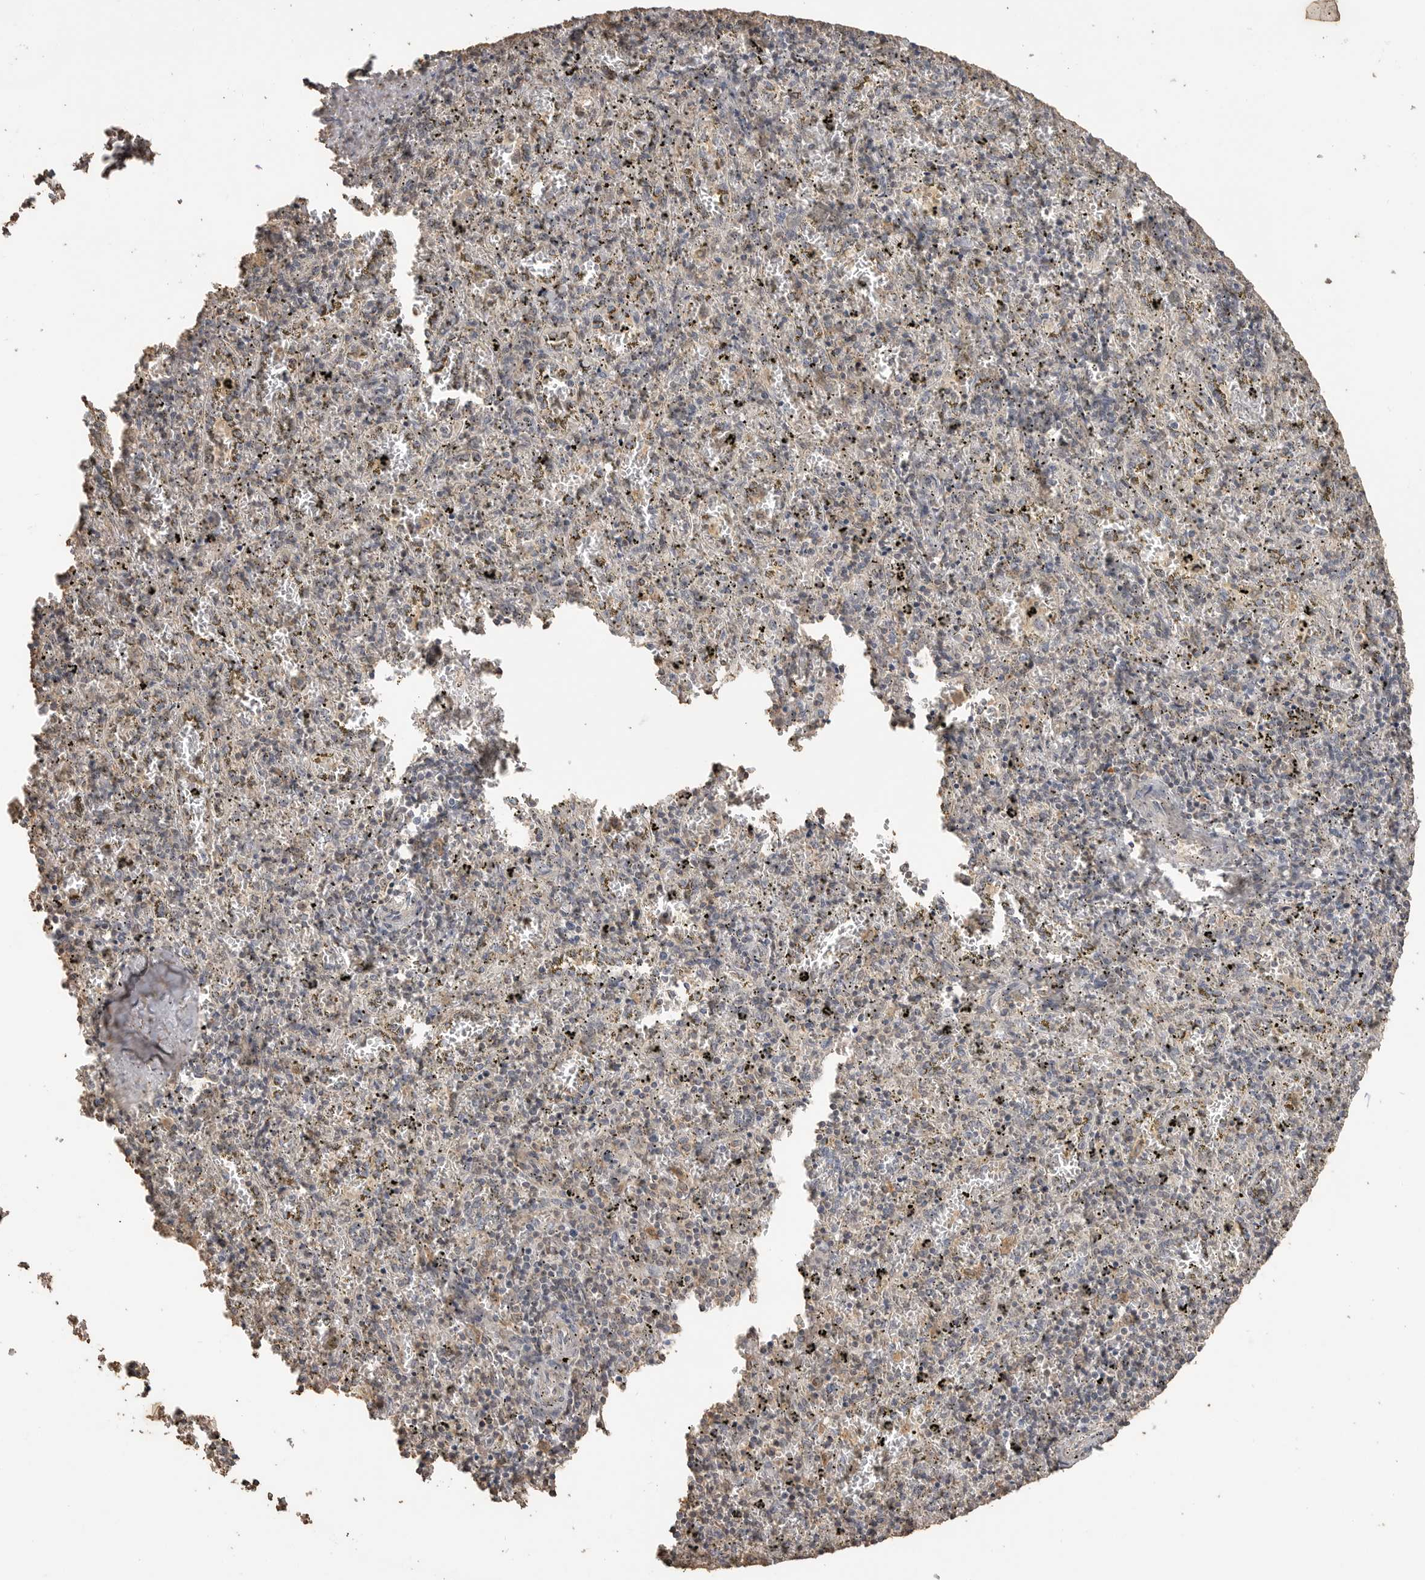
{"staining": {"intensity": "weak", "quantity": "25%-75%", "location": "cytoplasmic/membranous,nuclear"}, "tissue": "spleen", "cell_type": "Cells in red pulp", "image_type": "normal", "snomed": [{"axis": "morphology", "description": "Normal tissue, NOS"}, {"axis": "topography", "description": "Spleen"}], "caption": "Cells in red pulp show low levels of weak cytoplasmic/membranous,nuclear positivity in about 25%-75% of cells in unremarkable spleen. The staining was performed using DAB to visualize the protein expression in brown, while the nuclei were stained in blue with hematoxylin (Magnification: 20x).", "gene": "MAP2K1", "patient": {"sex": "male", "age": 11}}